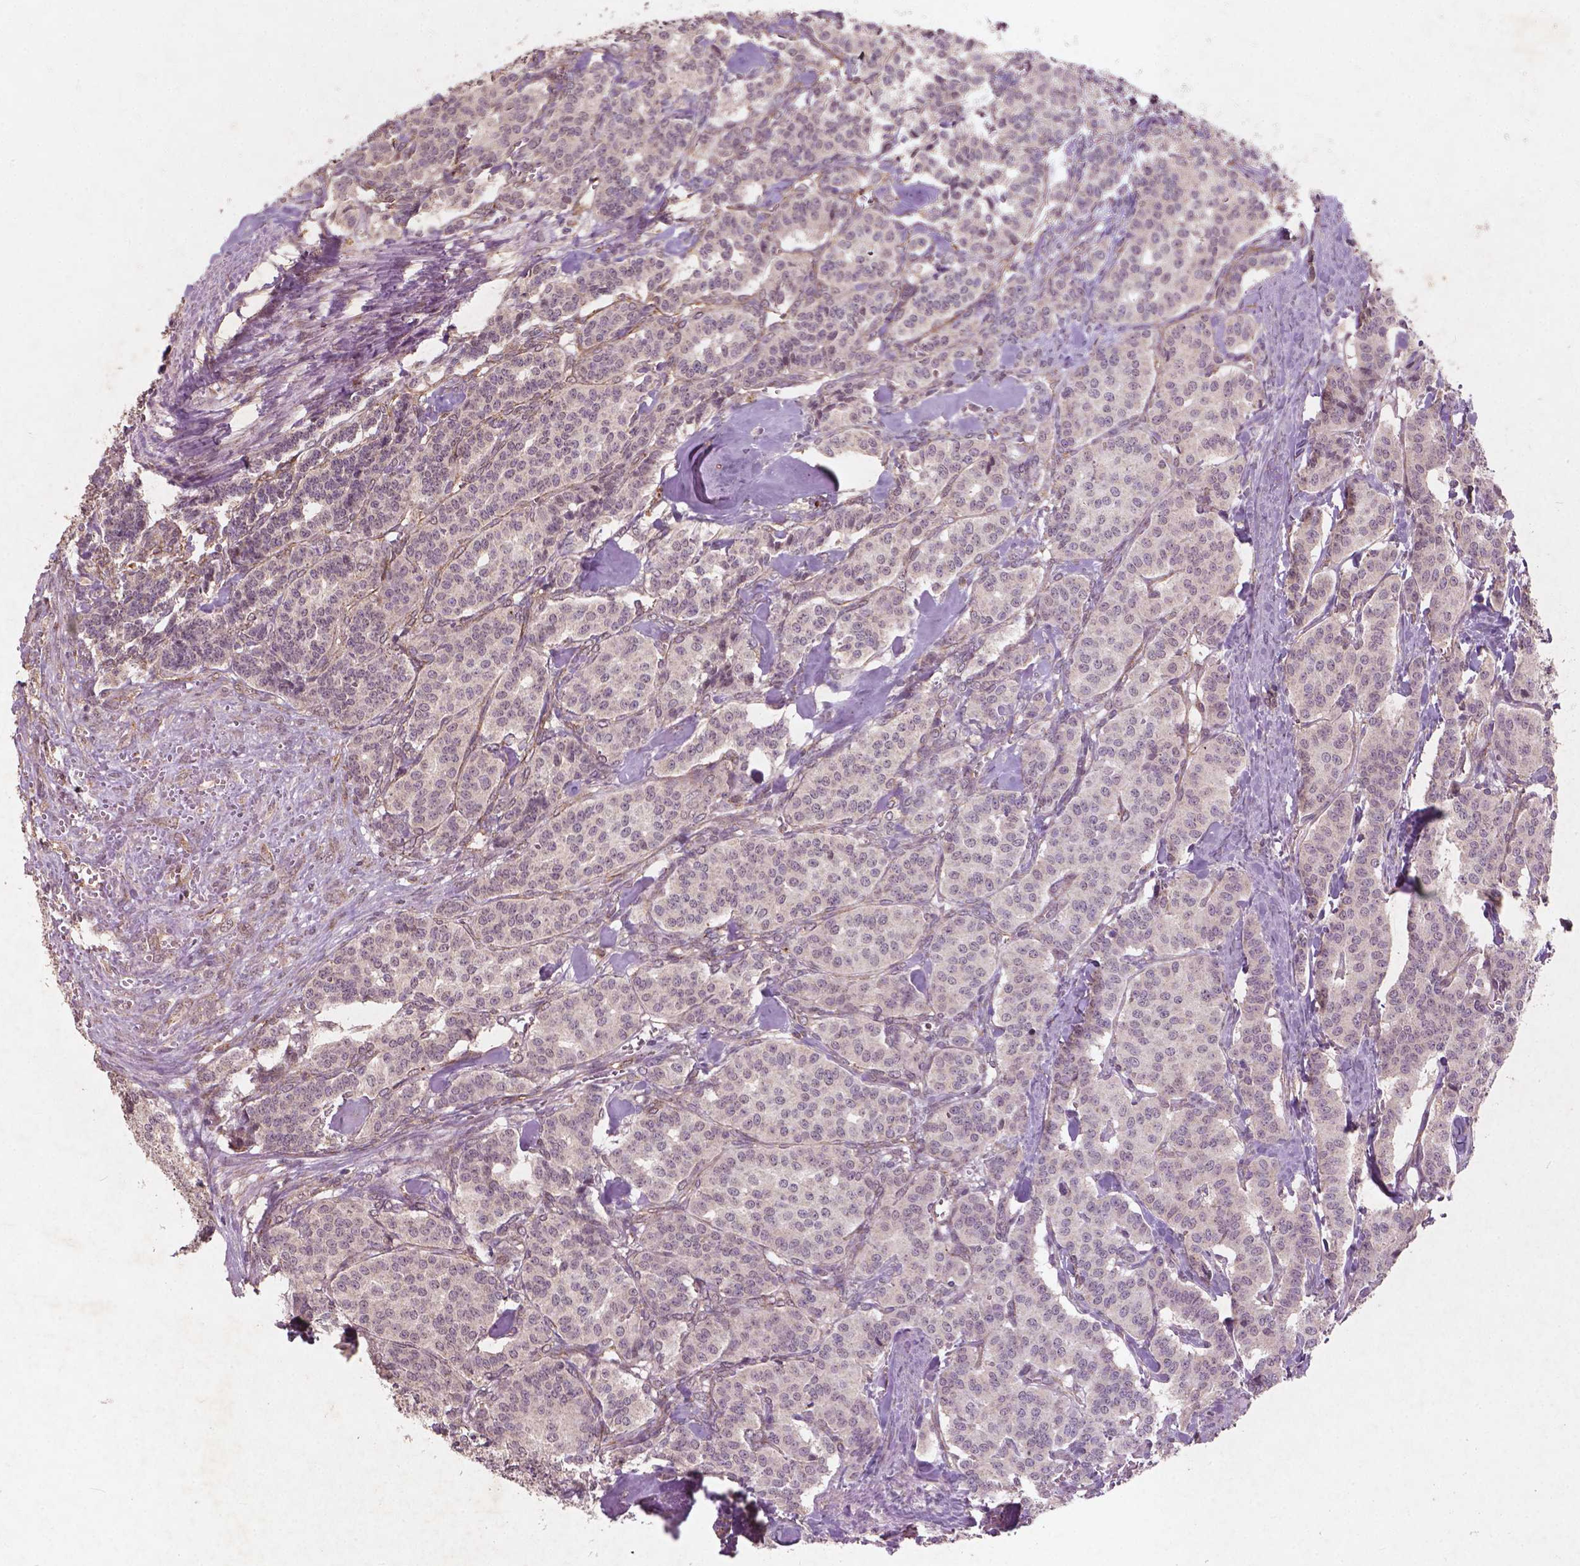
{"staining": {"intensity": "negative", "quantity": "none", "location": "none"}, "tissue": "carcinoid", "cell_type": "Tumor cells", "image_type": "cancer", "snomed": [{"axis": "morphology", "description": "Normal tissue, NOS"}, {"axis": "morphology", "description": "Carcinoid, malignant, NOS"}, {"axis": "topography", "description": "Lung"}], "caption": "Micrograph shows no significant protein positivity in tumor cells of carcinoid. The staining is performed using DAB brown chromogen with nuclei counter-stained in using hematoxylin.", "gene": "SMAD2", "patient": {"sex": "female", "age": 46}}